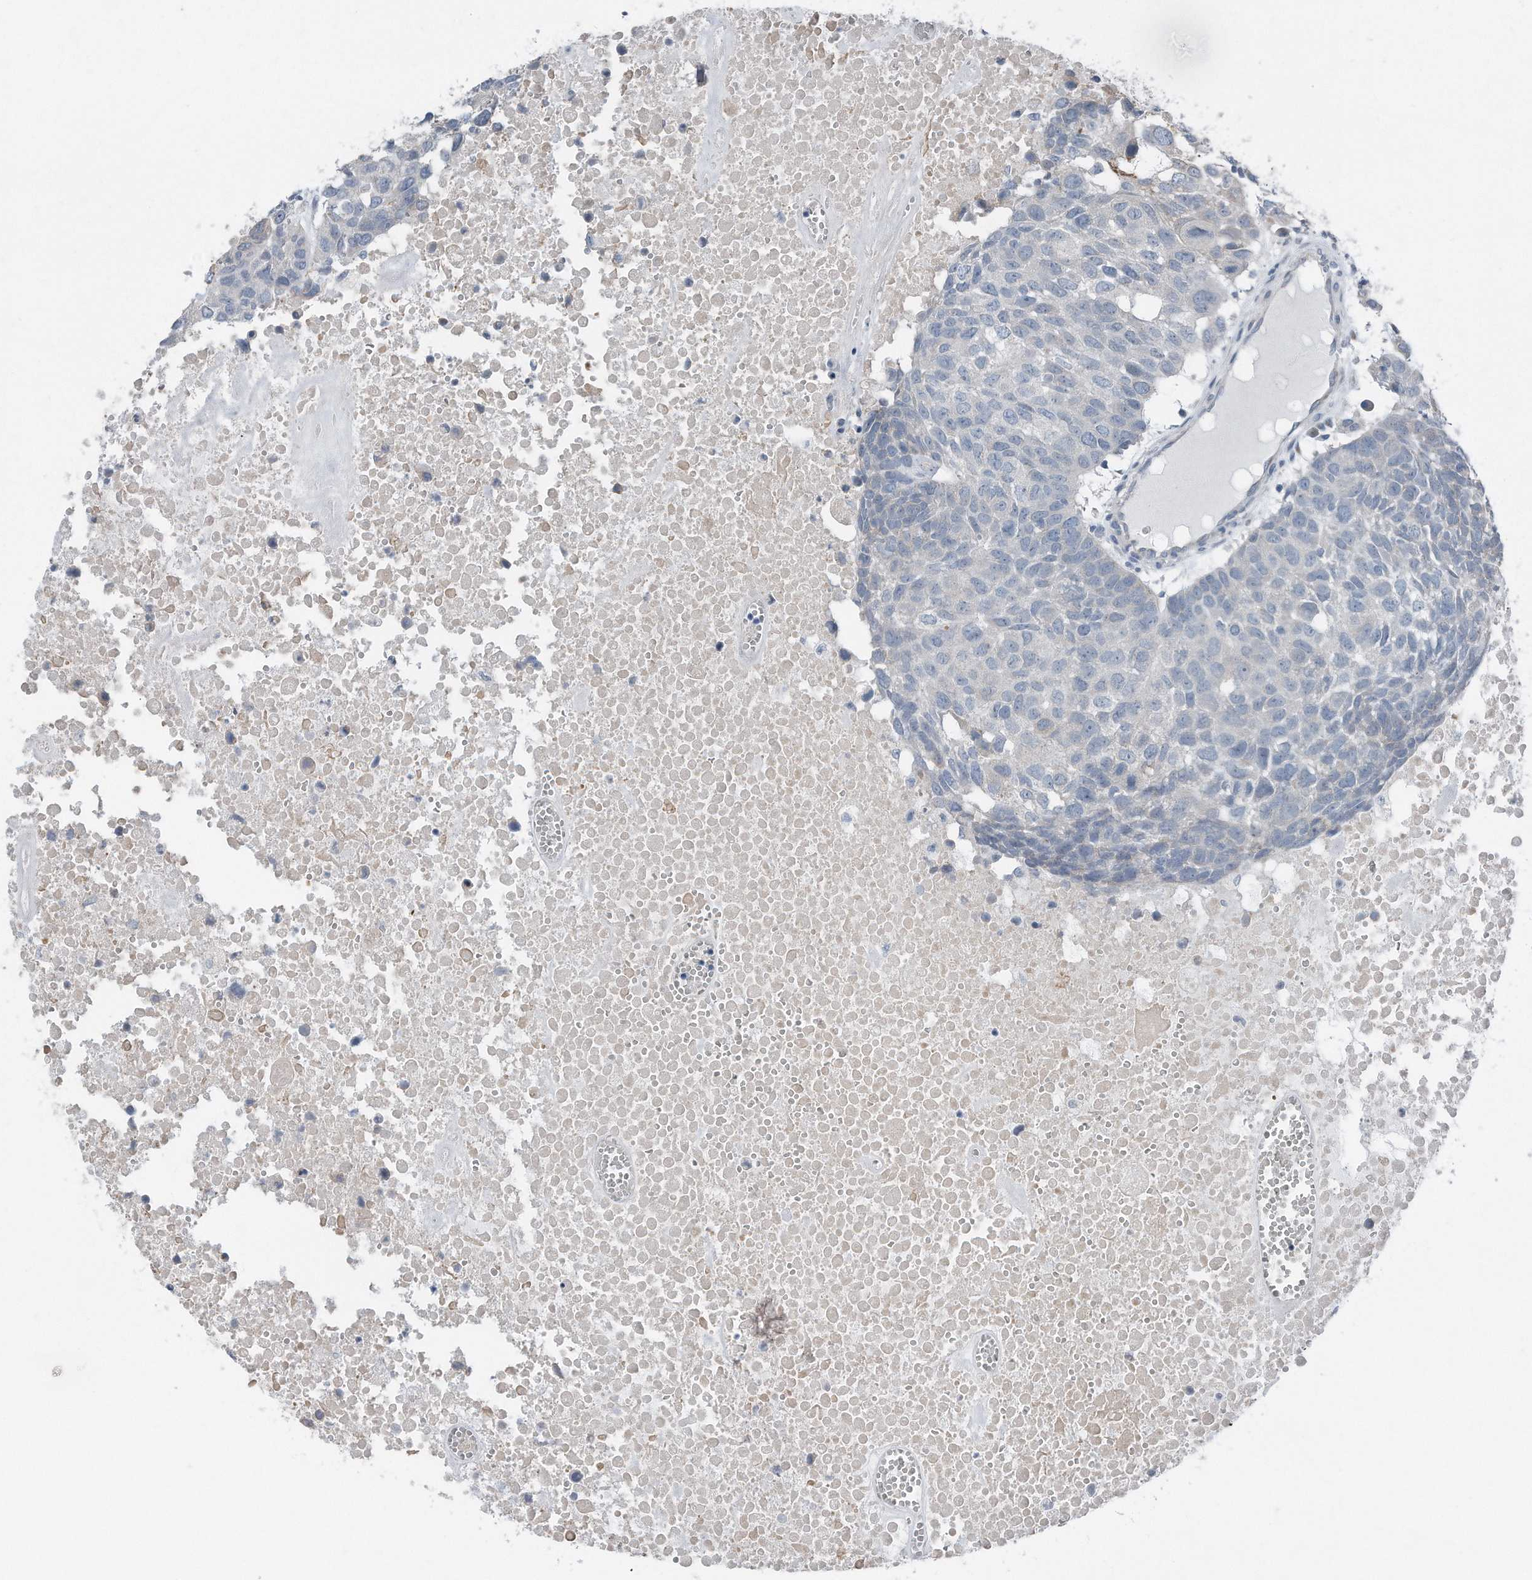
{"staining": {"intensity": "weak", "quantity": "<25%", "location": "cytoplasmic/membranous"}, "tissue": "head and neck cancer", "cell_type": "Tumor cells", "image_type": "cancer", "snomed": [{"axis": "morphology", "description": "Squamous cell carcinoma, NOS"}, {"axis": "topography", "description": "Head-Neck"}], "caption": "Immunohistochemistry (IHC) histopathology image of neoplastic tissue: human head and neck squamous cell carcinoma stained with DAB (3,3'-diaminobenzidine) shows no significant protein expression in tumor cells.", "gene": "YRDC", "patient": {"sex": "male", "age": 66}}